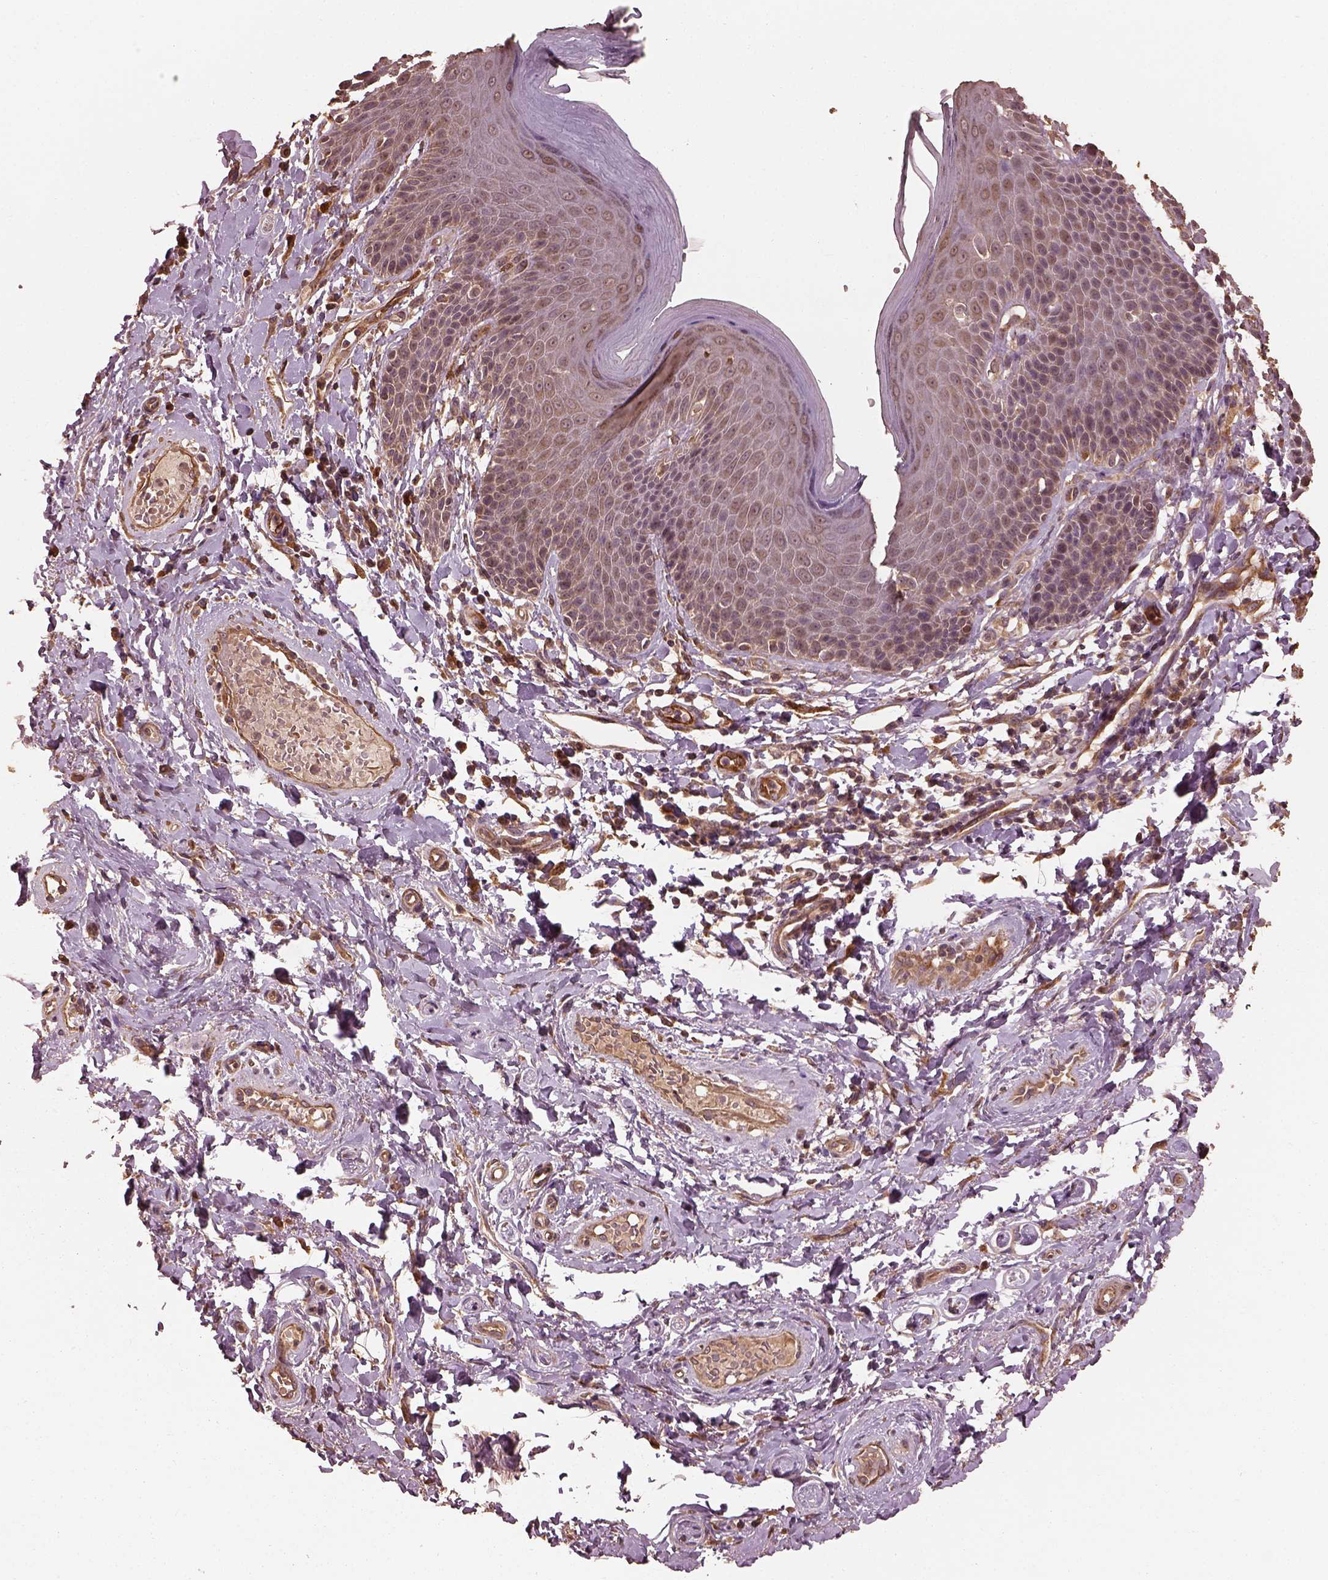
{"staining": {"intensity": "weak", "quantity": ">75%", "location": "cytoplasmic/membranous"}, "tissue": "skin", "cell_type": "Epidermal cells", "image_type": "normal", "snomed": [{"axis": "morphology", "description": "Normal tissue, NOS"}, {"axis": "topography", "description": "Anal"}, {"axis": "topography", "description": "Peripheral nerve tissue"}], "caption": "Epidermal cells demonstrate low levels of weak cytoplasmic/membranous staining in approximately >75% of cells in normal skin.", "gene": "METTL4", "patient": {"sex": "male", "age": 51}}